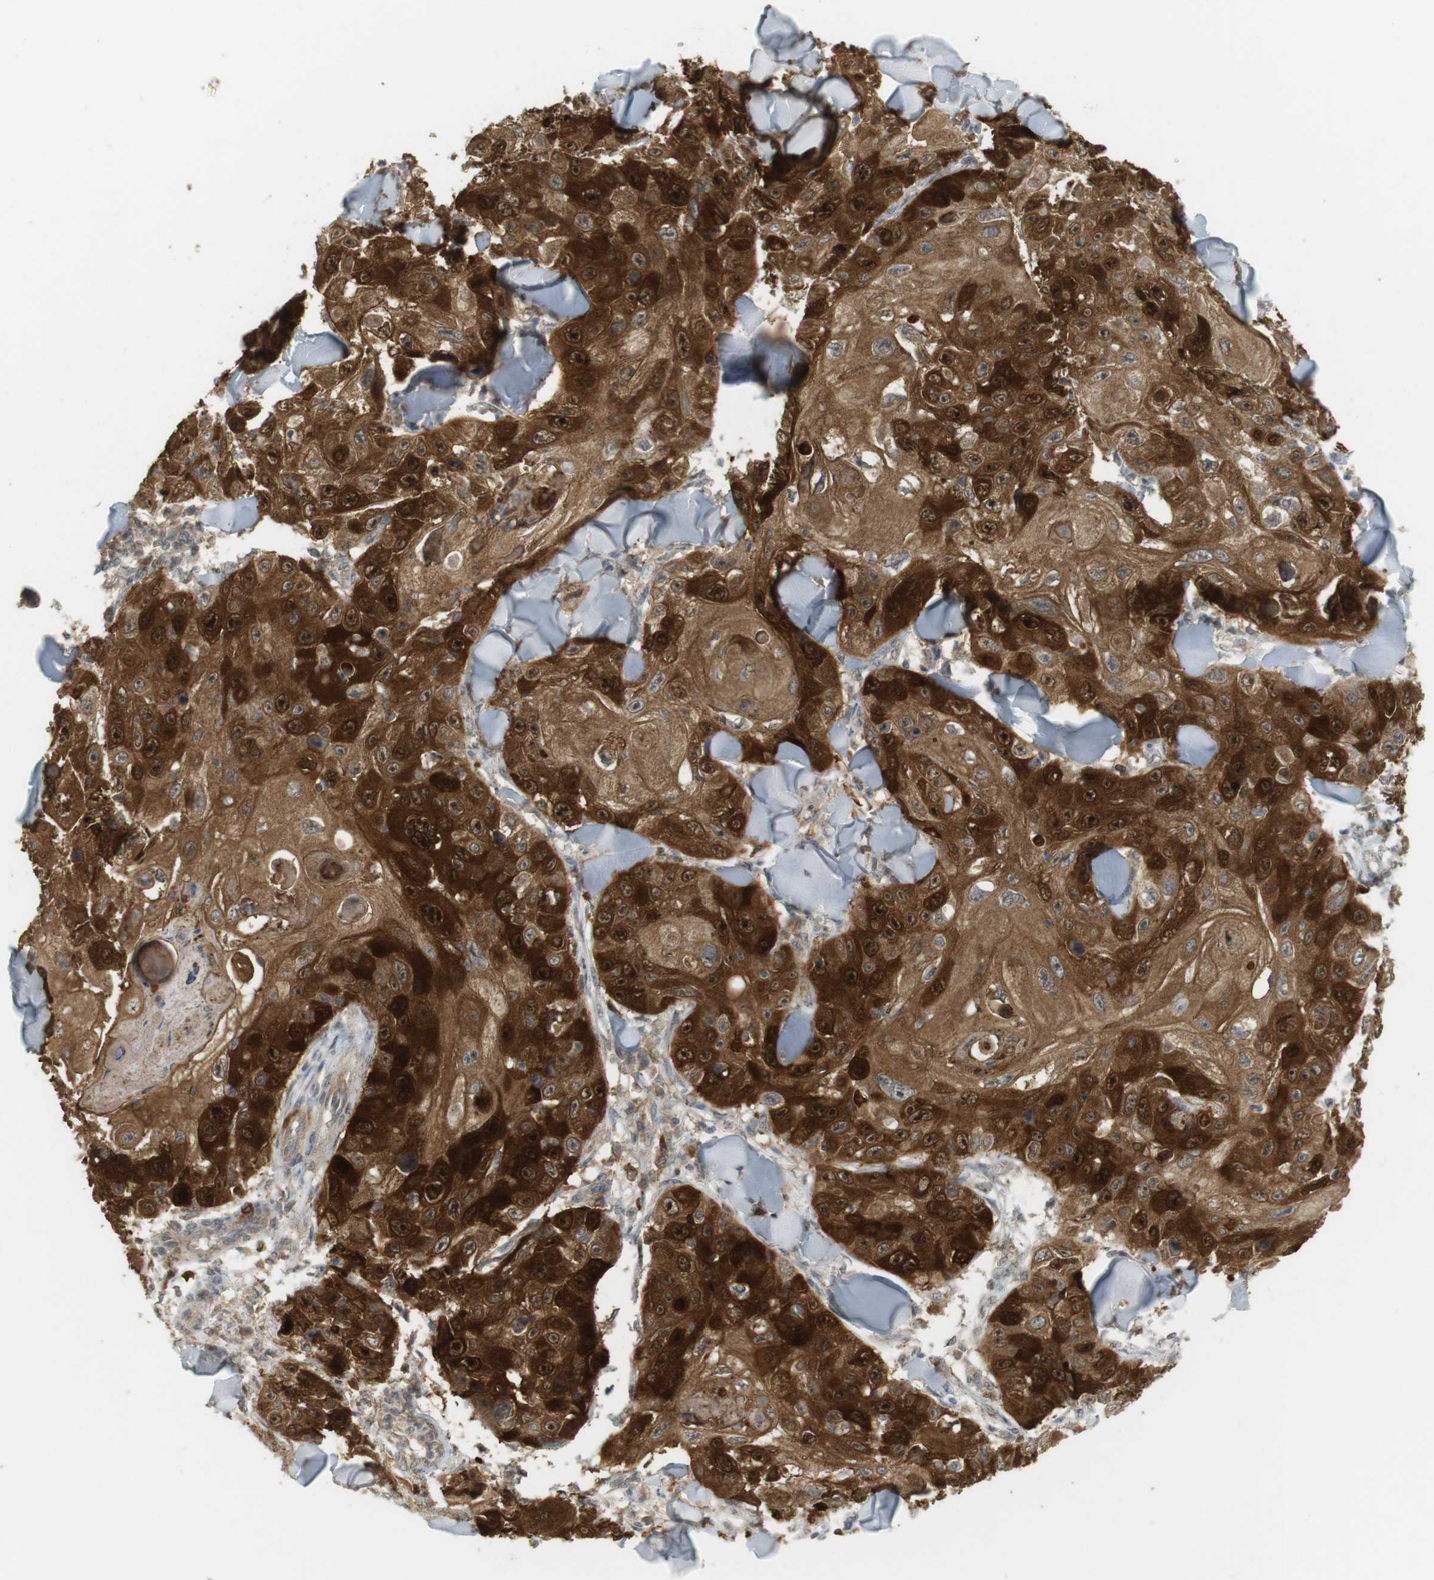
{"staining": {"intensity": "strong", "quantity": ">75%", "location": "cytoplasmic/membranous,nuclear"}, "tissue": "skin cancer", "cell_type": "Tumor cells", "image_type": "cancer", "snomed": [{"axis": "morphology", "description": "Squamous cell carcinoma, NOS"}, {"axis": "topography", "description": "Skin"}], "caption": "Squamous cell carcinoma (skin) stained with DAB IHC shows high levels of strong cytoplasmic/membranous and nuclear expression in approximately >75% of tumor cells.", "gene": "TTK", "patient": {"sex": "male", "age": 86}}